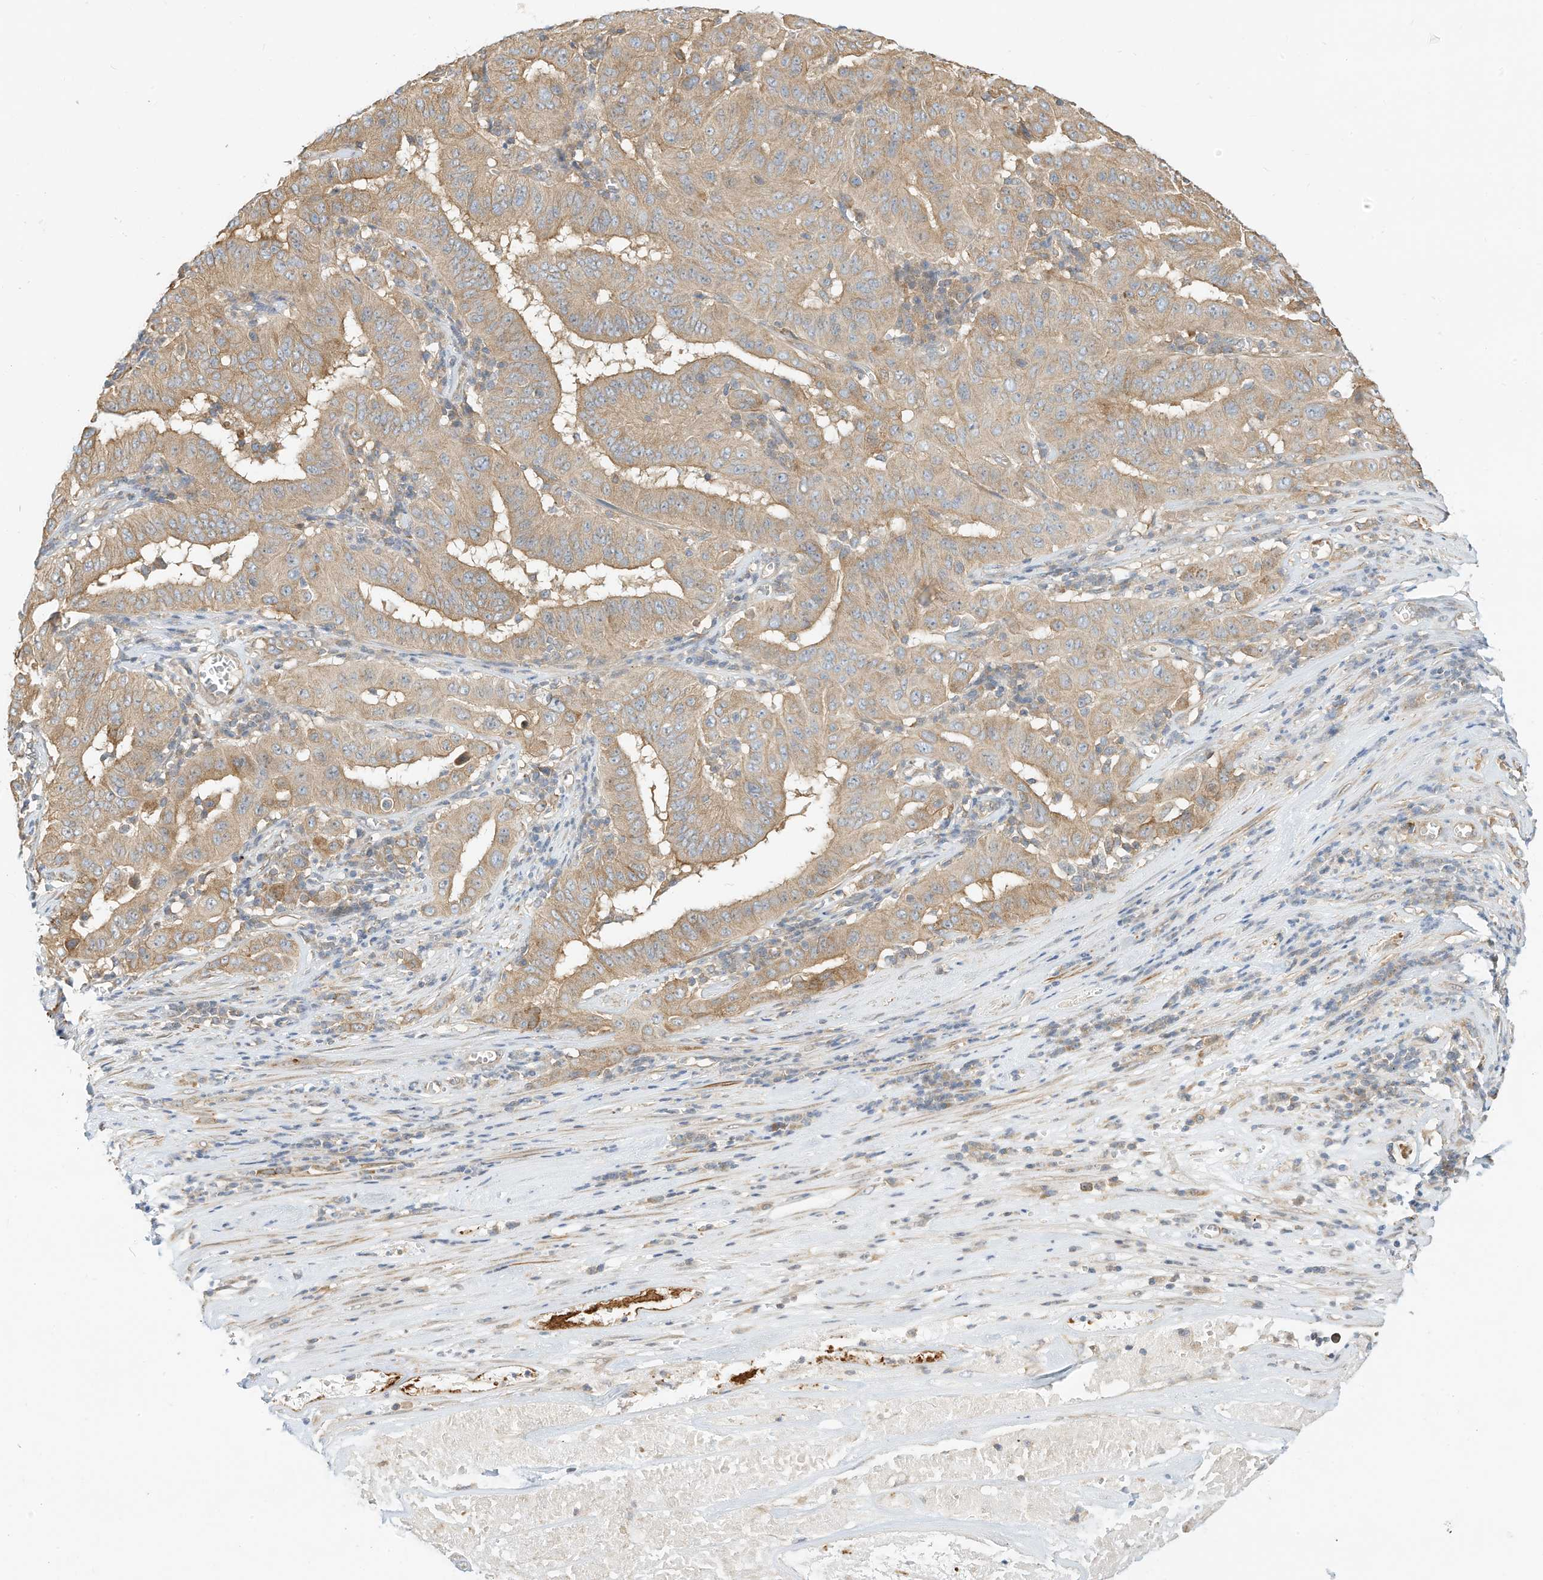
{"staining": {"intensity": "moderate", "quantity": ">75%", "location": "cytoplasmic/membranous"}, "tissue": "pancreatic cancer", "cell_type": "Tumor cells", "image_type": "cancer", "snomed": [{"axis": "morphology", "description": "Adenocarcinoma, NOS"}, {"axis": "topography", "description": "Pancreas"}], "caption": "Pancreatic adenocarcinoma stained with immunohistochemistry displays moderate cytoplasmic/membranous staining in about >75% of tumor cells. Using DAB (brown) and hematoxylin (blue) stains, captured at high magnification using brightfield microscopy.", "gene": "OFD1", "patient": {"sex": "male", "age": 63}}